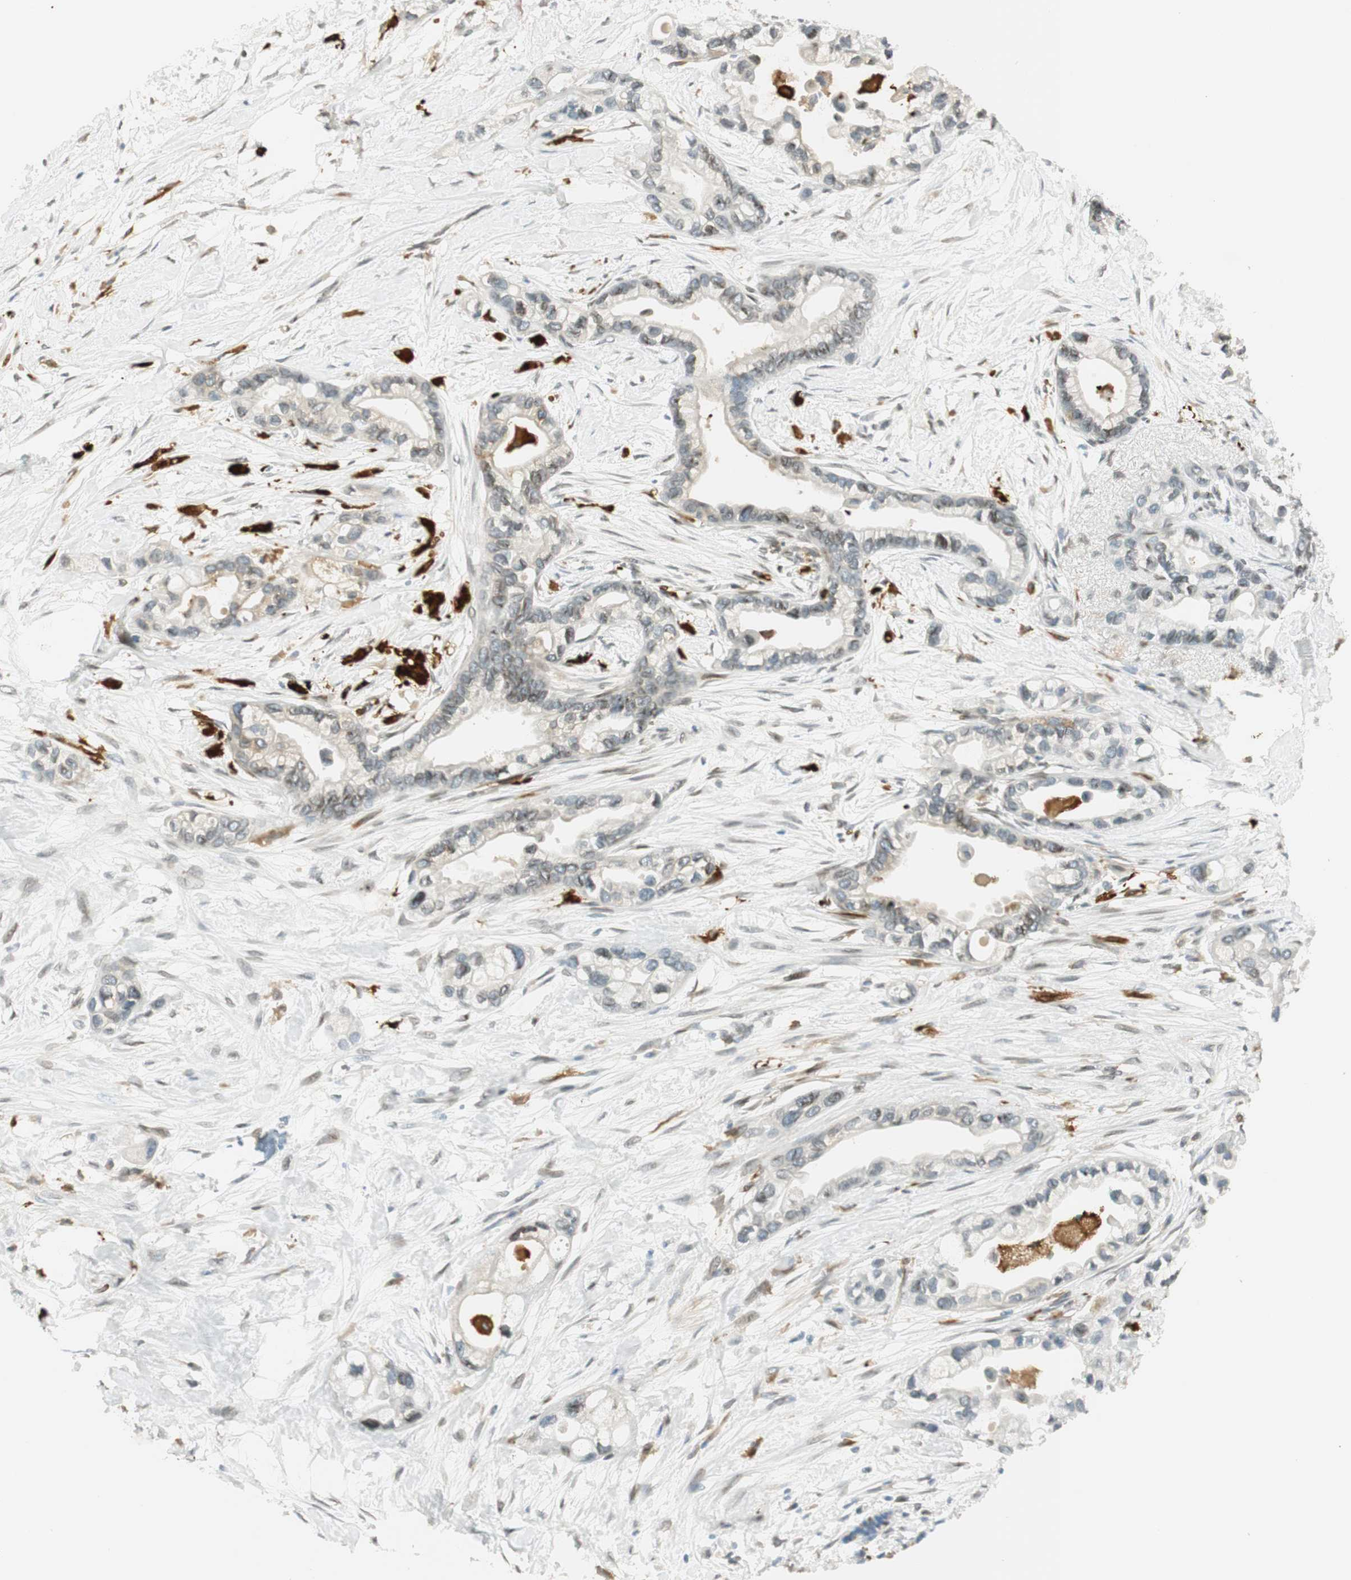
{"staining": {"intensity": "weak", "quantity": "25%-75%", "location": "nuclear"}, "tissue": "pancreatic cancer", "cell_type": "Tumor cells", "image_type": "cancer", "snomed": [{"axis": "morphology", "description": "Adenocarcinoma, NOS"}, {"axis": "topography", "description": "Pancreas"}], "caption": "An immunohistochemistry (IHC) photomicrograph of neoplastic tissue is shown. Protein staining in brown shows weak nuclear positivity in pancreatic cancer within tumor cells.", "gene": "TMEM260", "patient": {"sex": "female", "age": 77}}